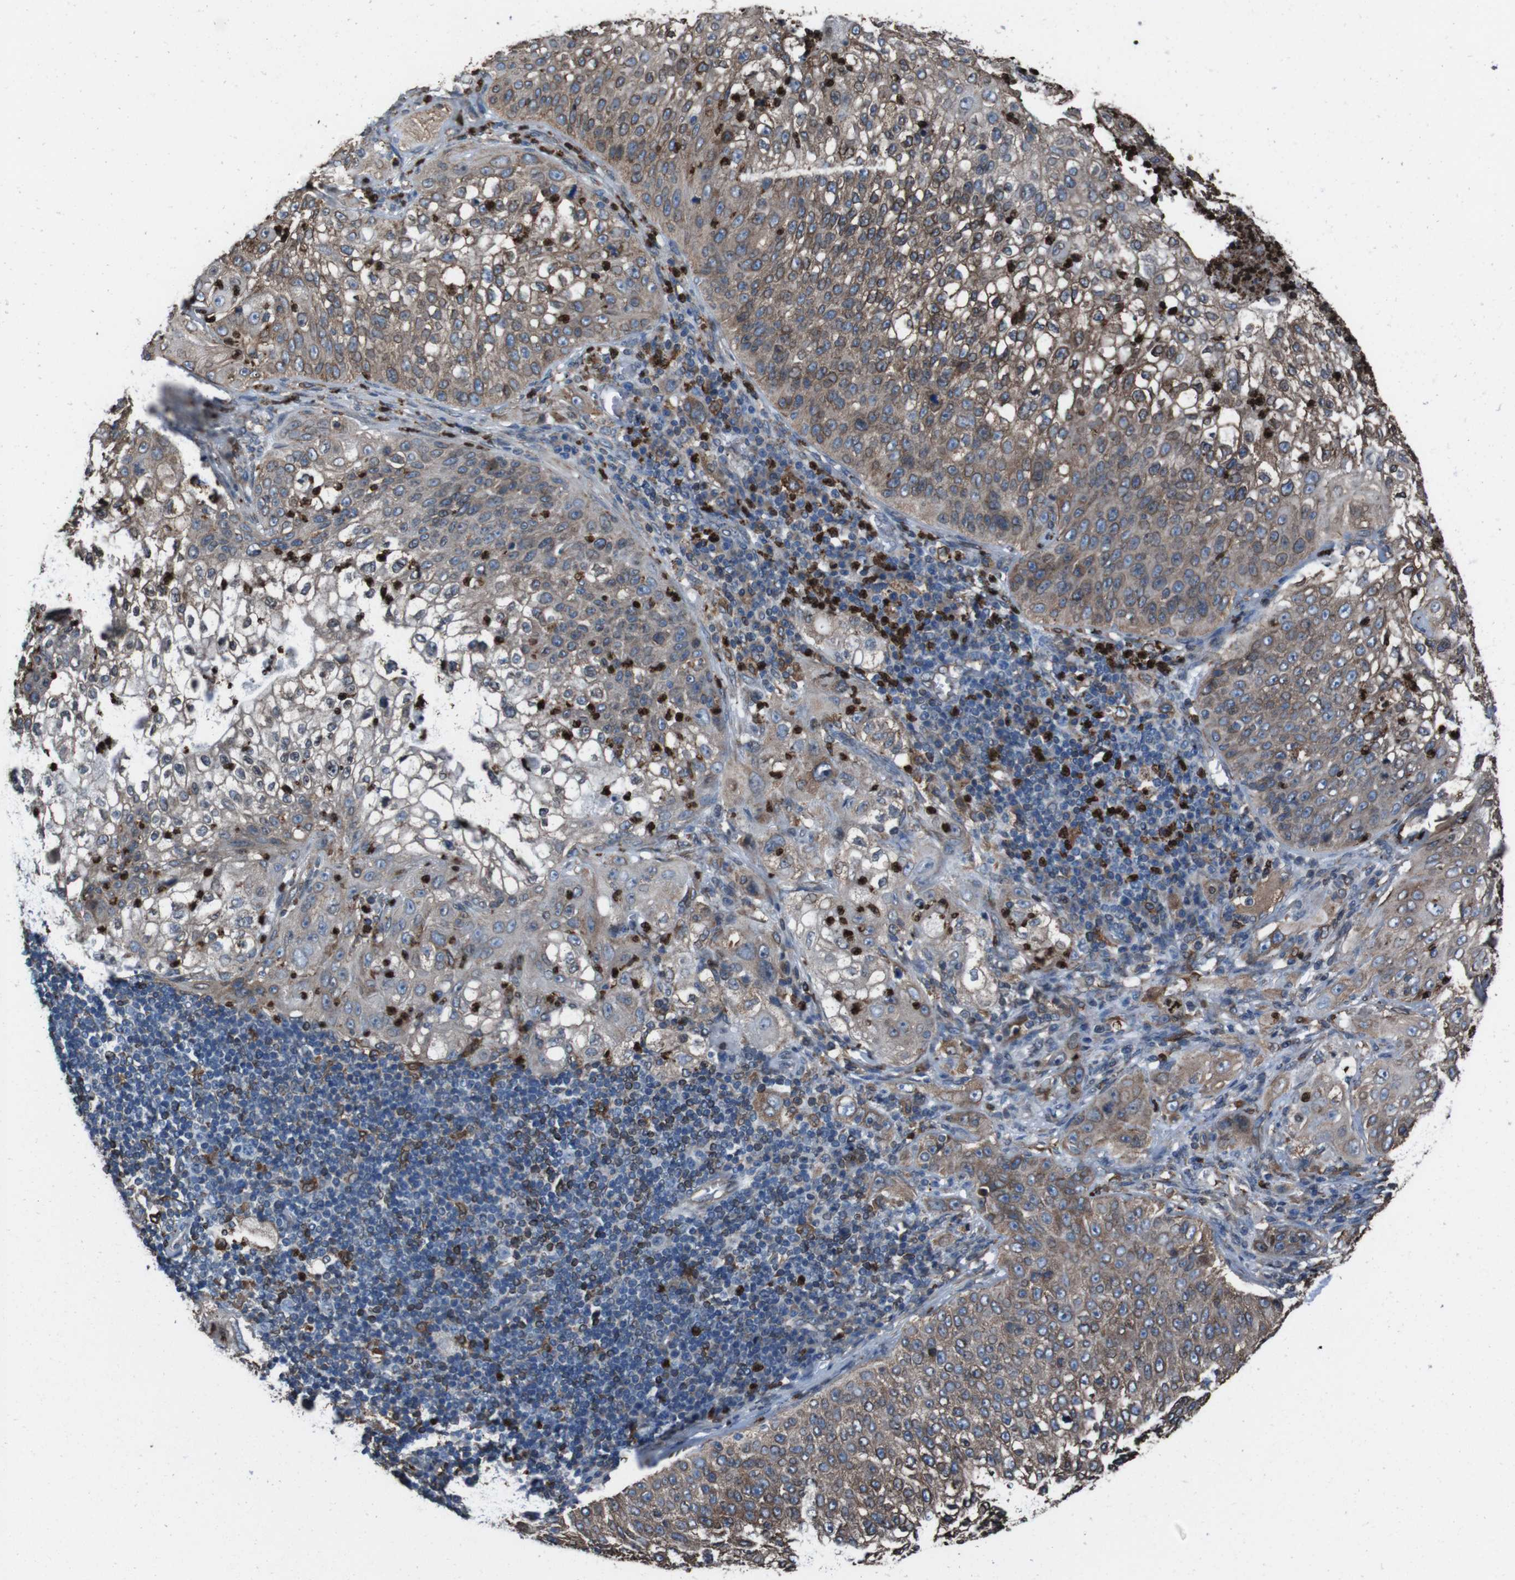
{"staining": {"intensity": "moderate", "quantity": ">75%", "location": "cytoplasmic/membranous"}, "tissue": "lung cancer", "cell_type": "Tumor cells", "image_type": "cancer", "snomed": [{"axis": "morphology", "description": "Inflammation, NOS"}, {"axis": "morphology", "description": "Squamous cell carcinoma, NOS"}, {"axis": "topography", "description": "Lymph node"}, {"axis": "topography", "description": "Soft tissue"}, {"axis": "topography", "description": "Lung"}], "caption": "Squamous cell carcinoma (lung) tissue shows moderate cytoplasmic/membranous expression in about >75% of tumor cells, visualized by immunohistochemistry.", "gene": "APMAP", "patient": {"sex": "male", "age": 66}}